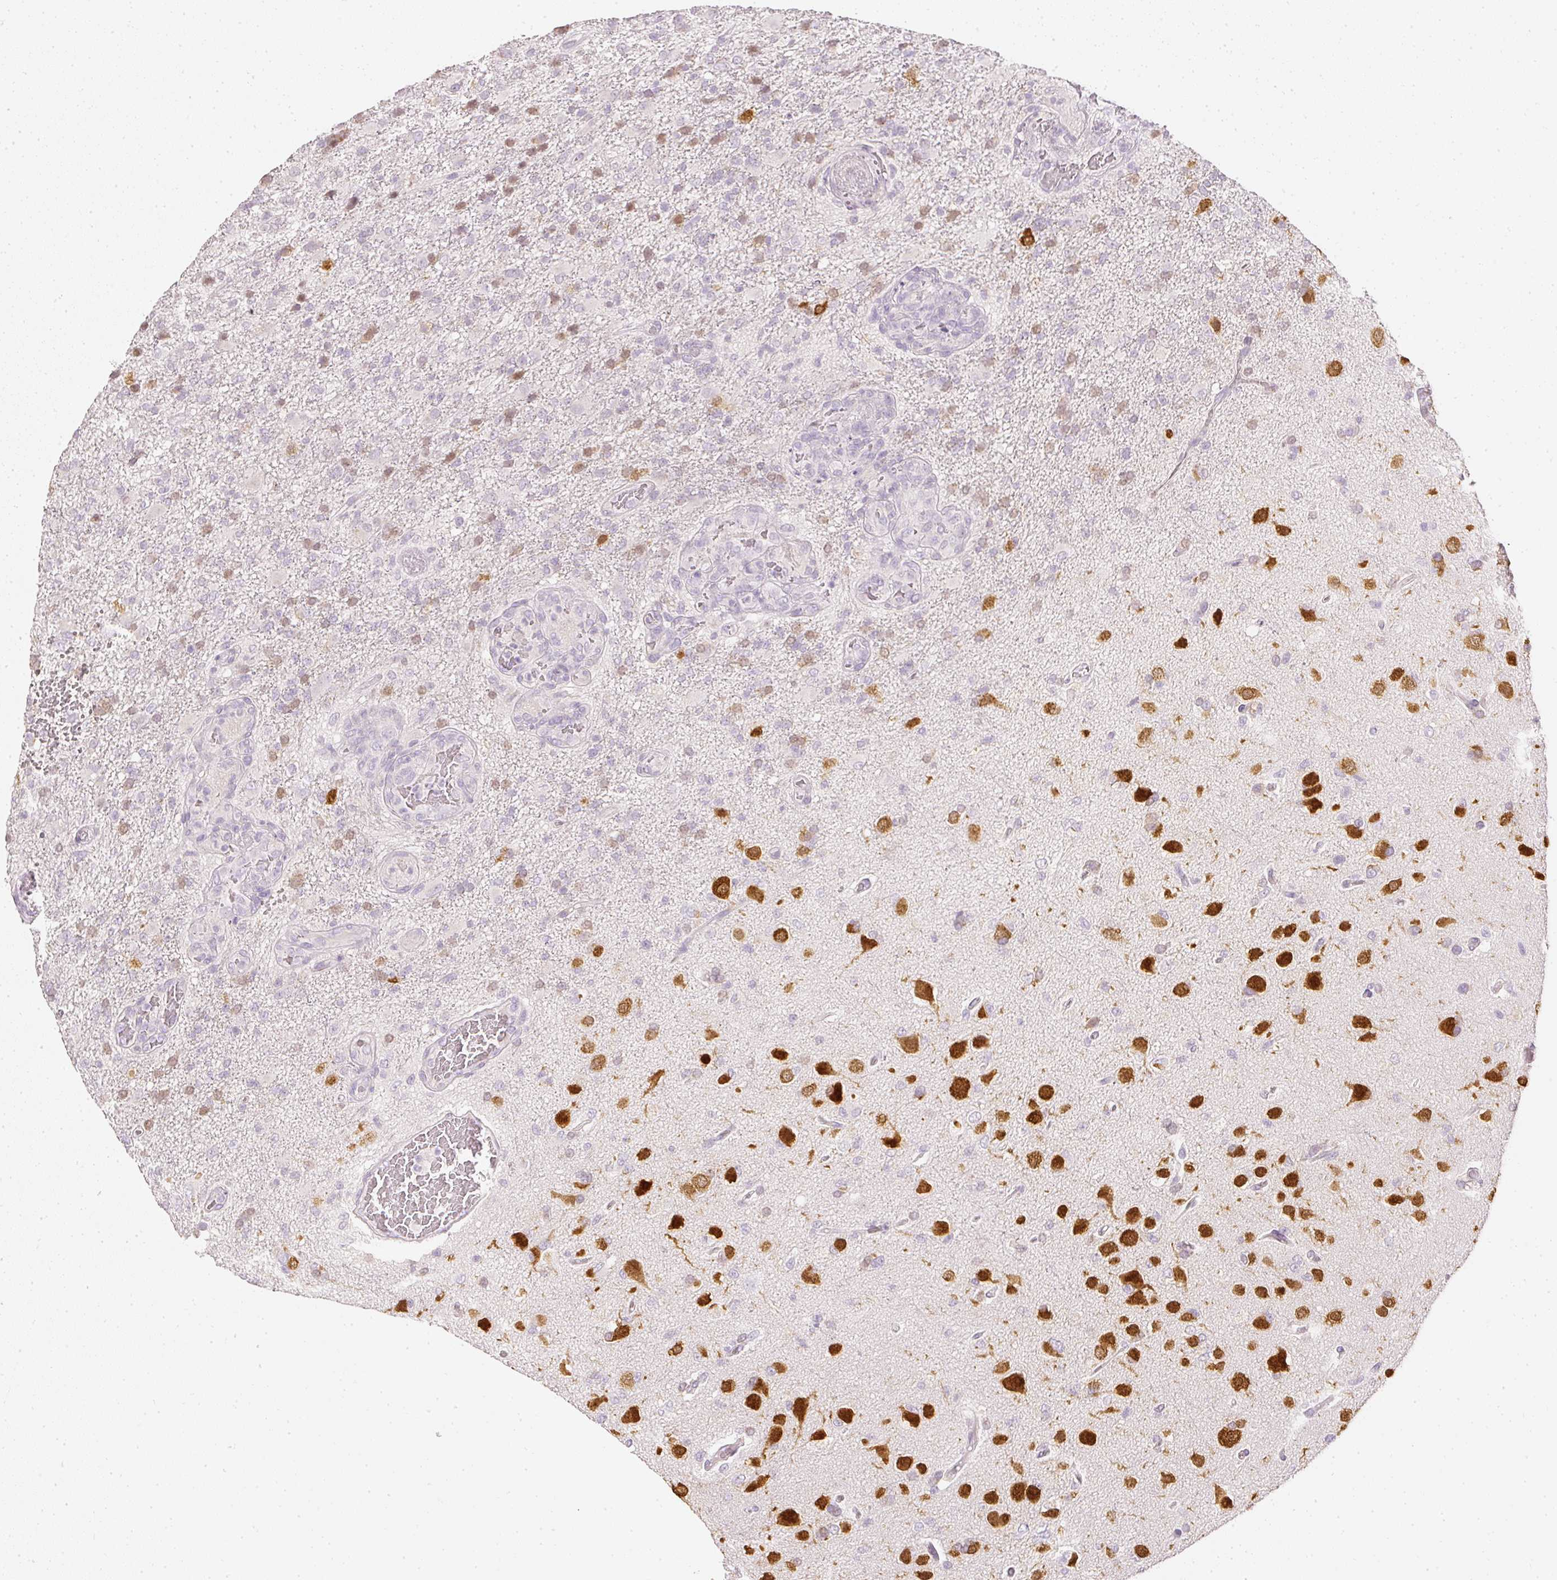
{"staining": {"intensity": "moderate", "quantity": "<25%", "location": "cytoplasmic/membranous,nuclear"}, "tissue": "glioma", "cell_type": "Tumor cells", "image_type": "cancer", "snomed": [{"axis": "morphology", "description": "Glioma, malignant, High grade"}, {"axis": "topography", "description": "Brain"}], "caption": "Immunohistochemistry of glioma reveals low levels of moderate cytoplasmic/membranous and nuclear expression in about <25% of tumor cells. The staining is performed using DAB (3,3'-diaminobenzidine) brown chromogen to label protein expression. The nuclei are counter-stained blue using hematoxylin.", "gene": "ELAVL3", "patient": {"sex": "female", "age": 74}}